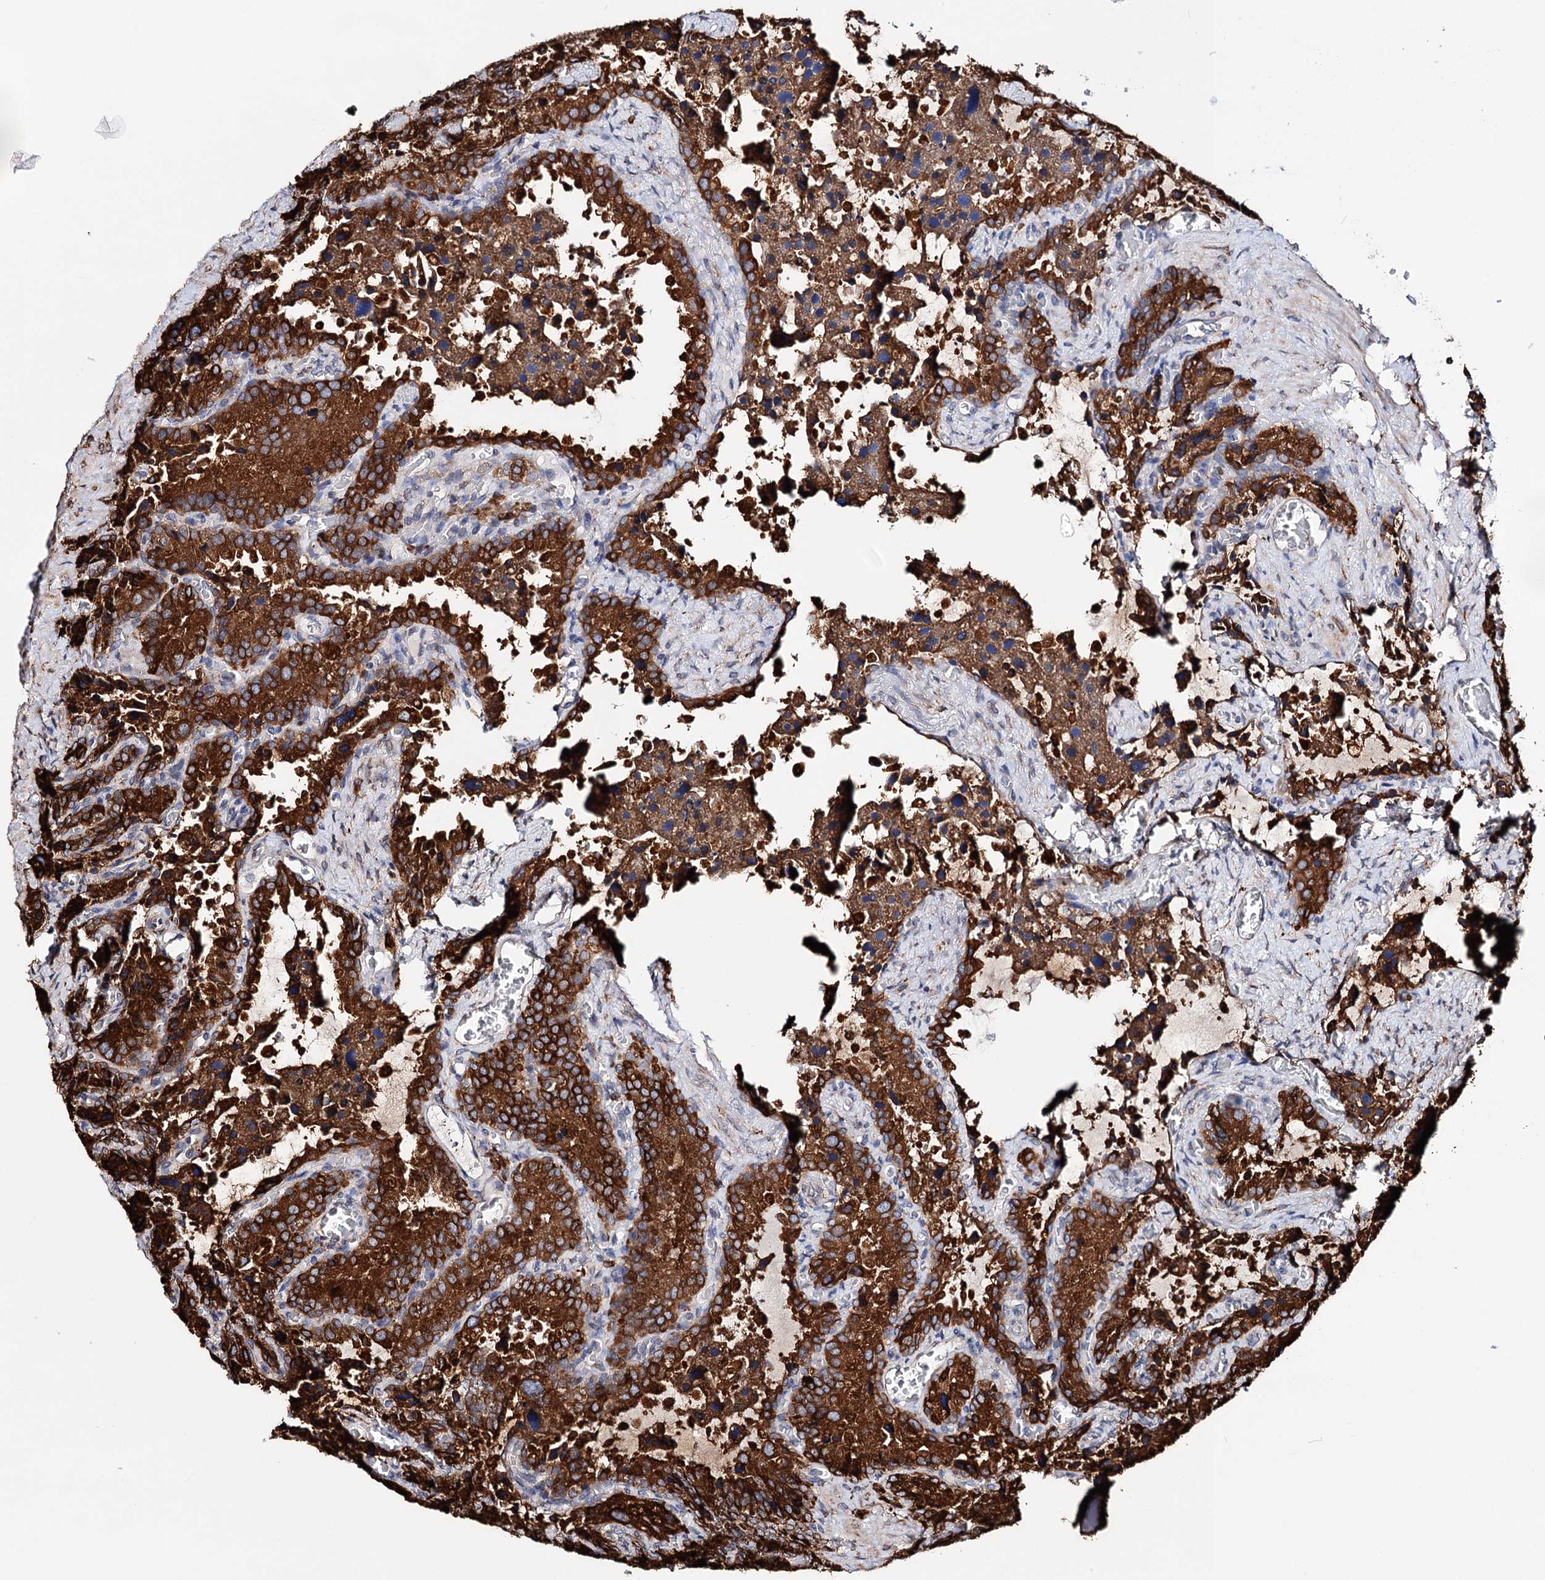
{"staining": {"intensity": "strong", "quantity": ">75%", "location": "cytoplasmic/membranous"}, "tissue": "seminal vesicle", "cell_type": "Glandular cells", "image_type": "normal", "snomed": [{"axis": "morphology", "description": "Normal tissue, NOS"}, {"axis": "topography", "description": "Seminal veicle"}], "caption": "Protein staining exhibits strong cytoplasmic/membranous positivity in approximately >75% of glandular cells in benign seminal vesicle. The protein of interest is stained brown, and the nuclei are stained in blue (DAB IHC with brightfield microscopy, high magnification).", "gene": "ERP29", "patient": {"sex": "male", "age": 62}}